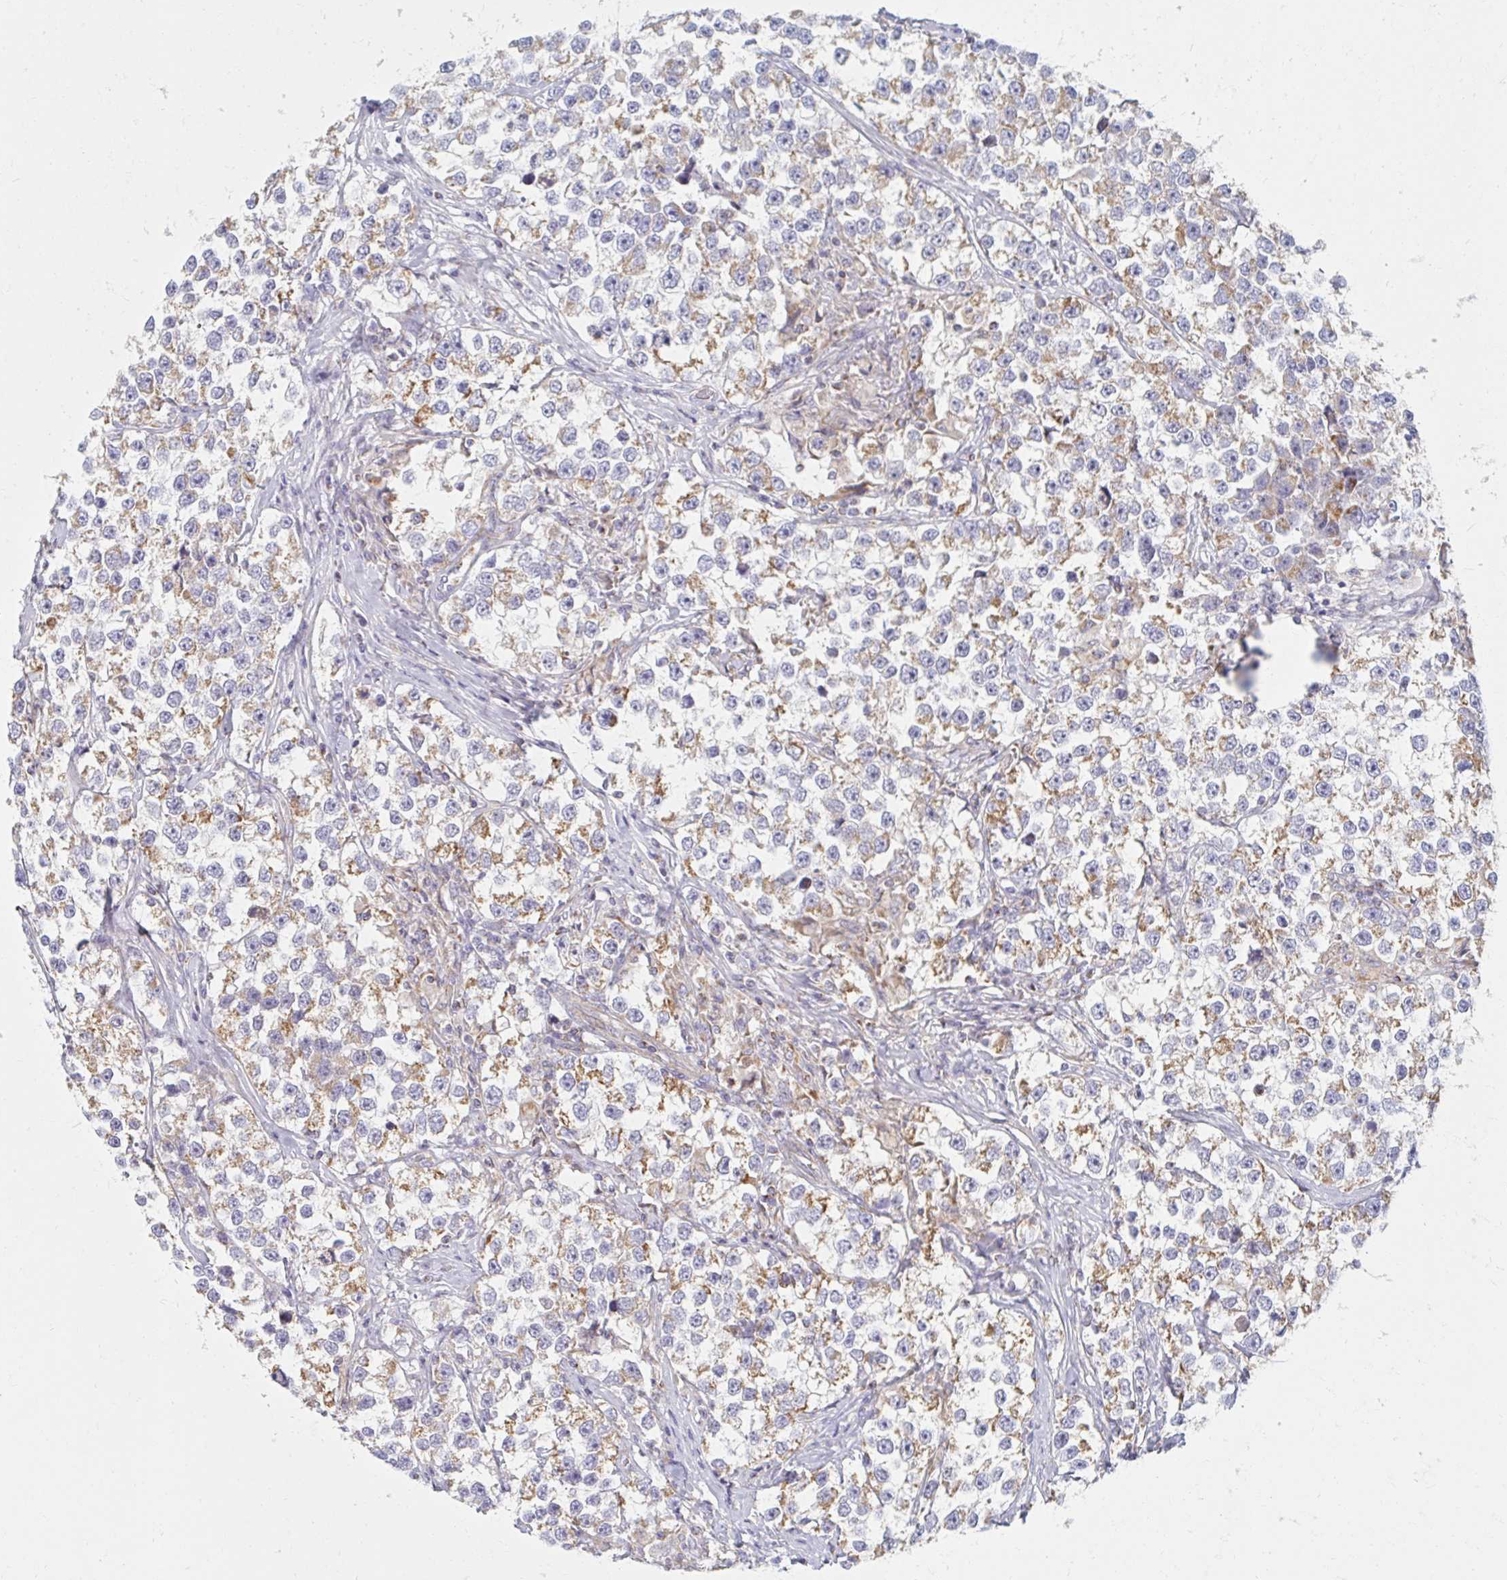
{"staining": {"intensity": "moderate", "quantity": "<25%", "location": "cytoplasmic/membranous"}, "tissue": "testis cancer", "cell_type": "Tumor cells", "image_type": "cancer", "snomed": [{"axis": "morphology", "description": "Seminoma, NOS"}, {"axis": "topography", "description": "Testis"}], "caption": "Testis cancer (seminoma) stained with DAB (3,3'-diaminobenzidine) immunohistochemistry (IHC) exhibits low levels of moderate cytoplasmic/membranous positivity in about <25% of tumor cells. (Stains: DAB (3,3'-diaminobenzidine) in brown, nuclei in blue, Microscopy: brightfield microscopy at high magnification).", "gene": "MAVS", "patient": {"sex": "male", "age": 46}}